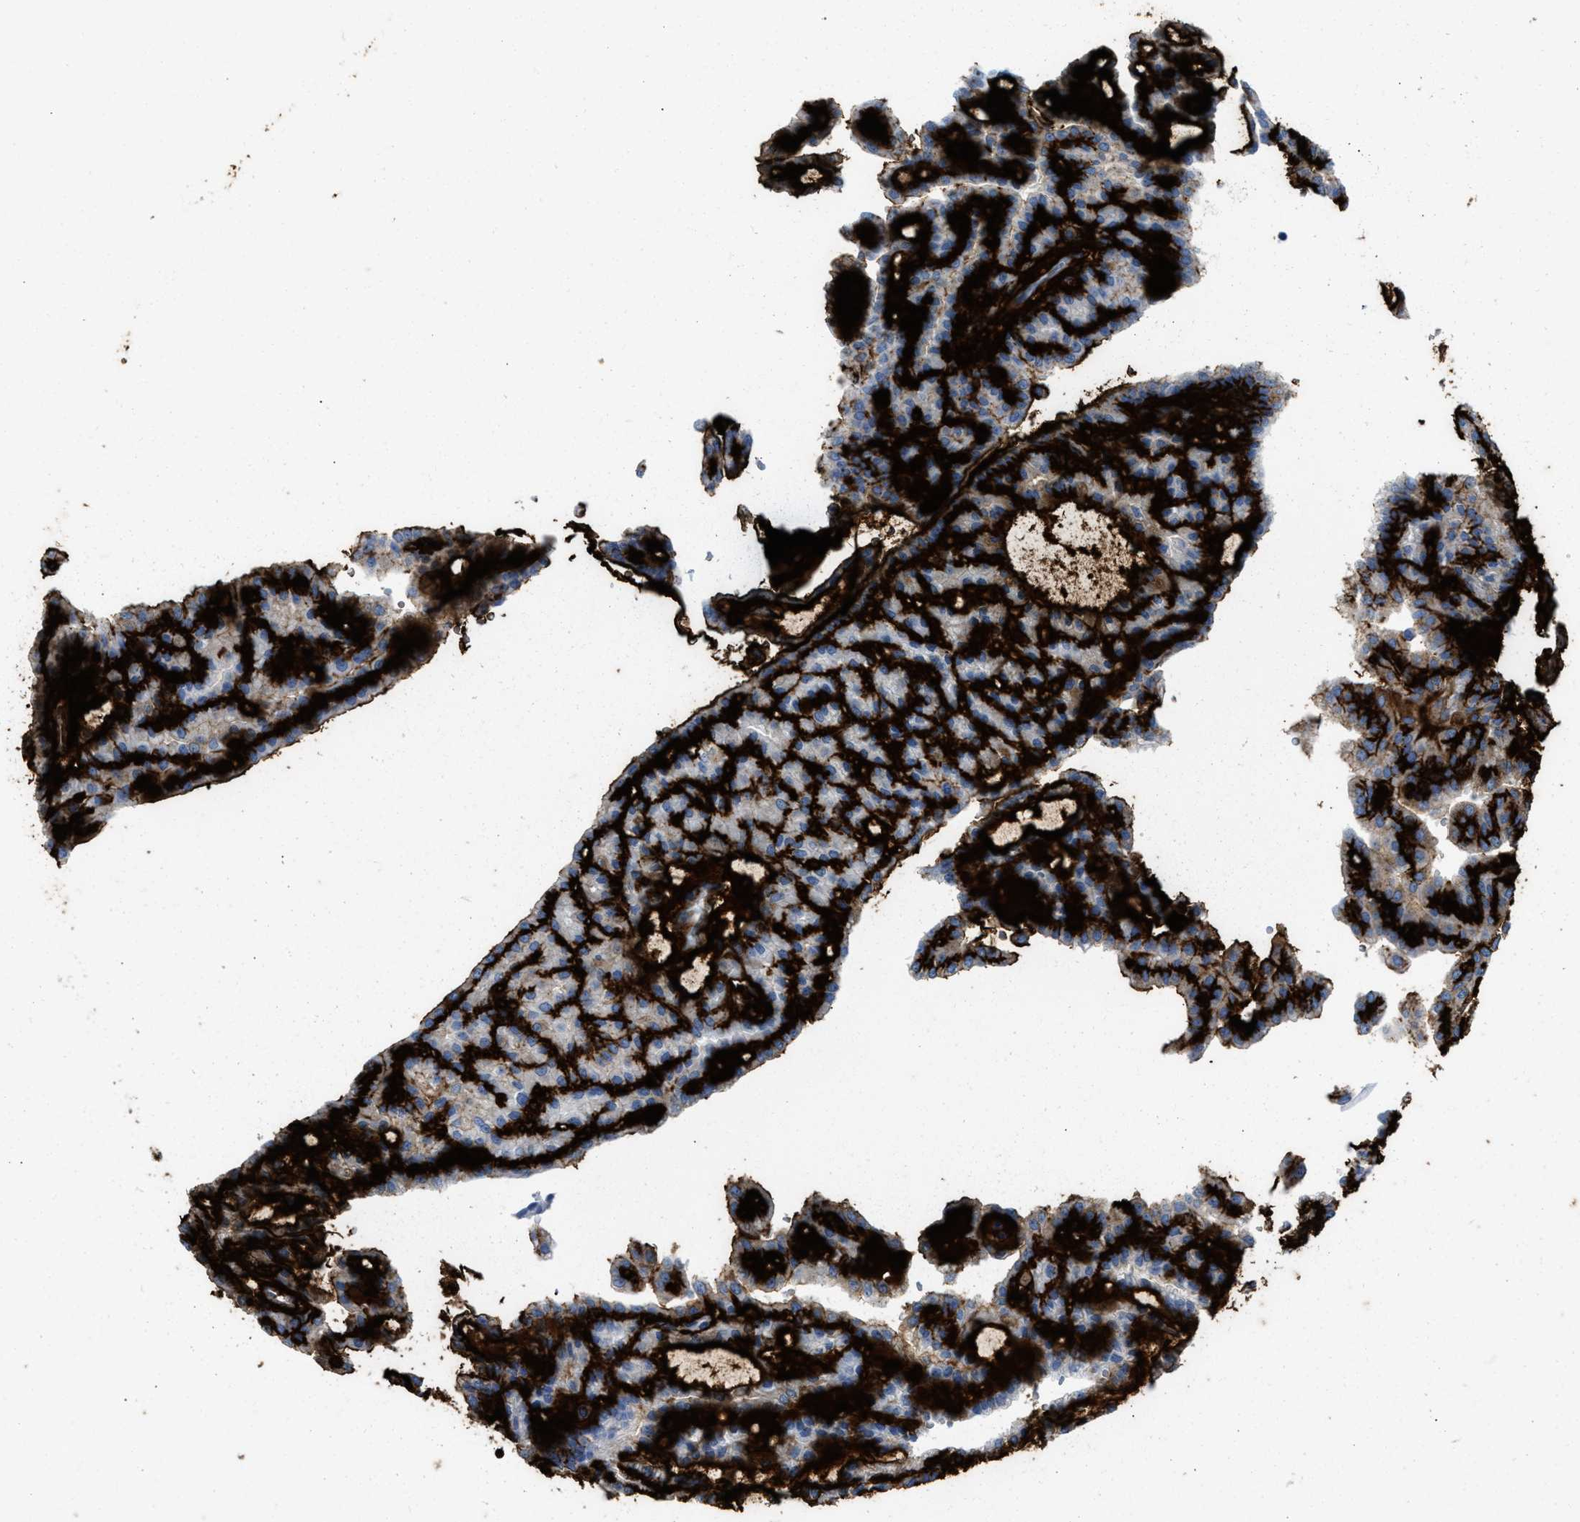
{"staining": {"intensity": "negative", "quantity": "none", "location": "none"}, "tissue": "renal cancer", "cell_type": "Tumor cells", "image_type": "cancer", "snomed": [{"axis": "morphology", "description": "Adenocarcinoma, NOS"}, {"axis": "topography", "description": "Kidney"}], "caption": "A histopathology image of human renal cancer (adenocarcinoma) is negative for staining in tumor cells. (DAB immunohistochemistry with hematoxylin counter stain).", "gene": "TNR", "patient": {"sex": "male", "age": 63}}